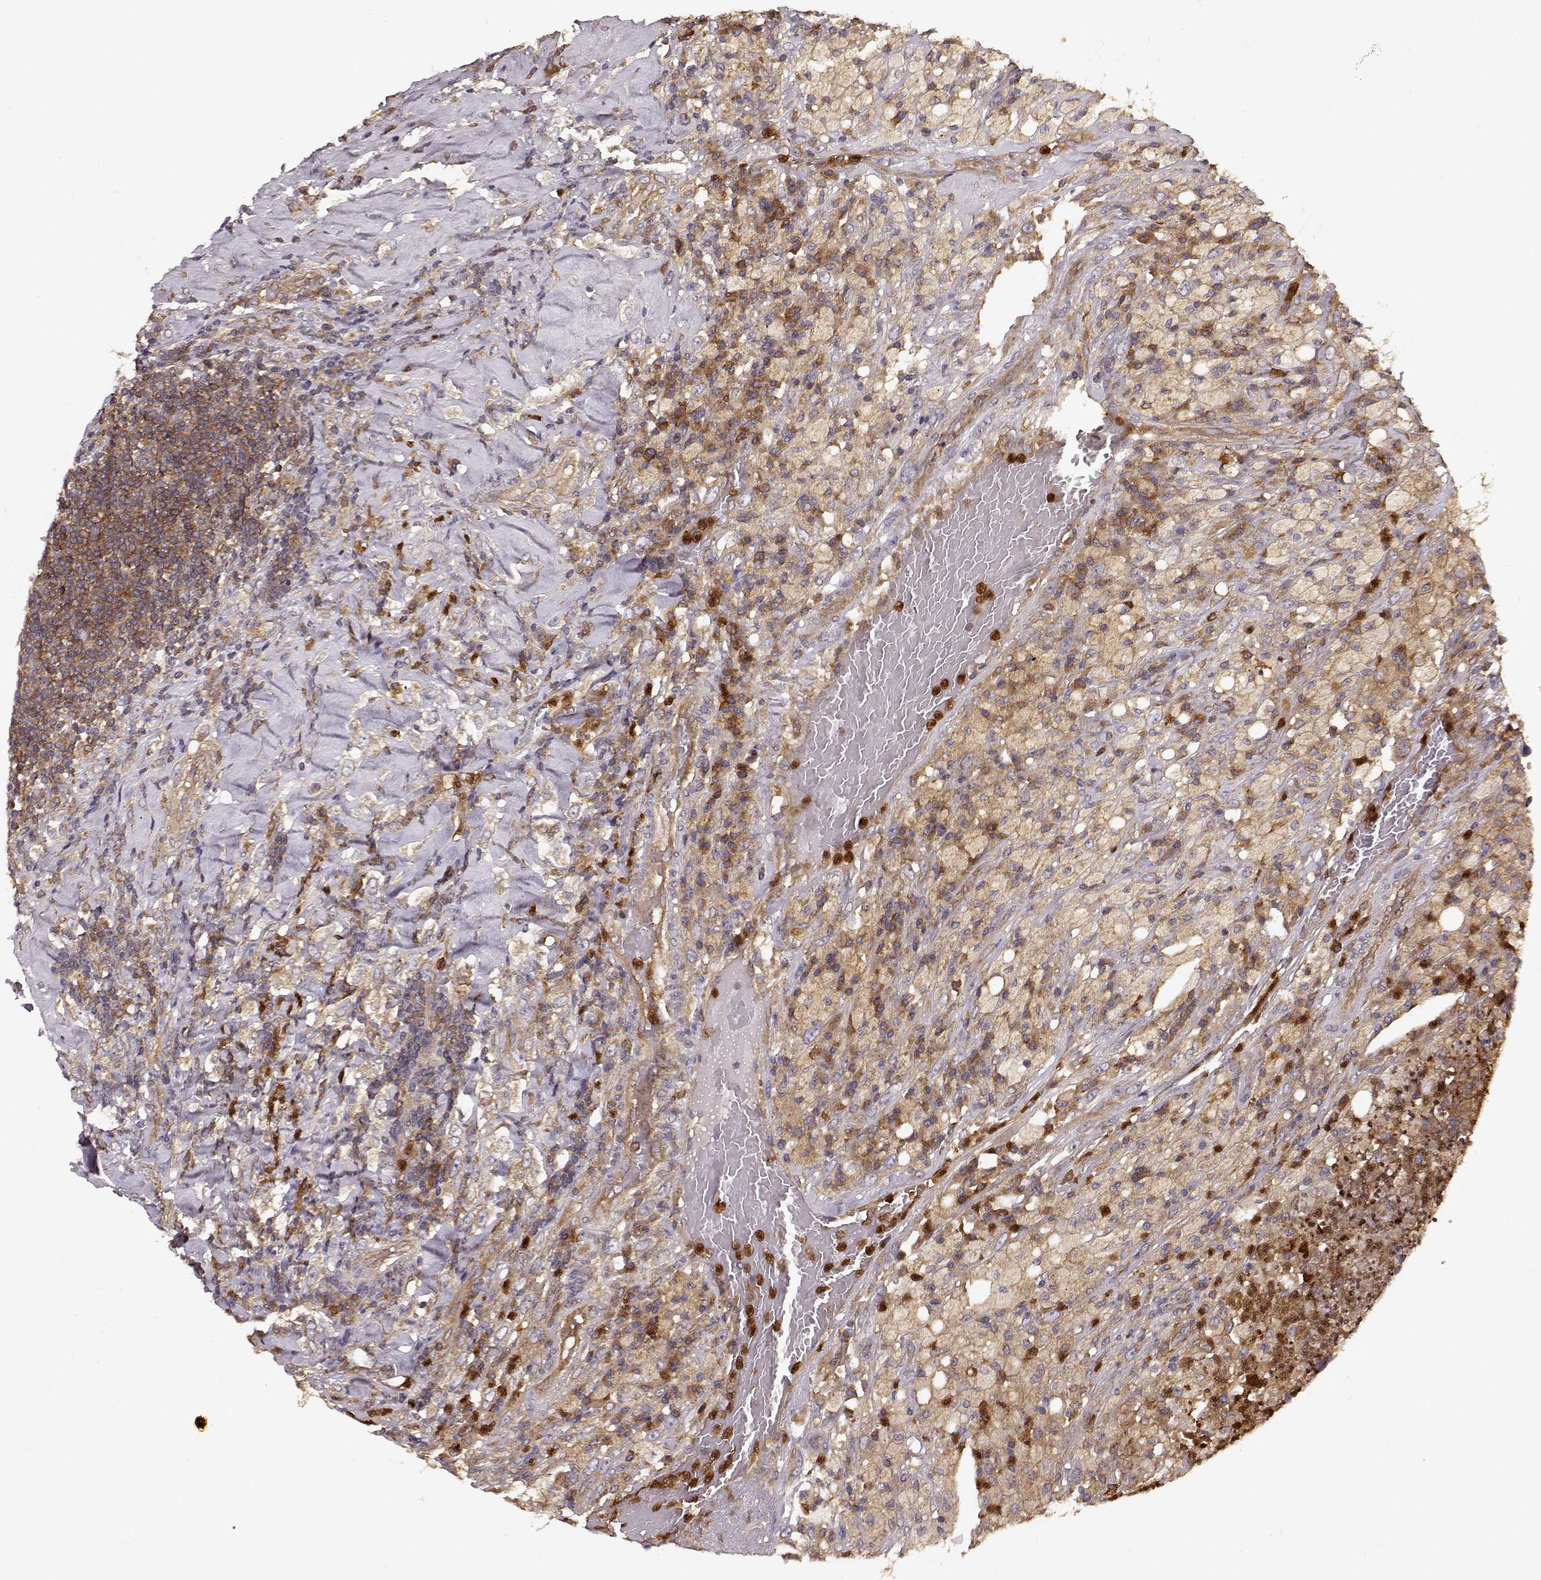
{"staining": {"intensity": "weak", "quantity": ">75%", "location": "cytoplasmic/membranous"}, "tissue": "testis cancer", "cell_type": "Tumor cells", "image_type": "cancer", "snomed": [{"axis": "morphology", "description": "Necrosis, NOS"}, {"axis": "morphology", "description": "Carcinoma, Embryonal, NOS"}, {"axis": "topography", "description": "Testis"}], "caption": "This is an image of immunohistochemistry staining of testis embryonal carcinoma, which shows weak staining in the cytoplasmic/membranous of tumor cells.", "gene": "ARHGEF2", "patient": {"sex": "male", "age": 19}}